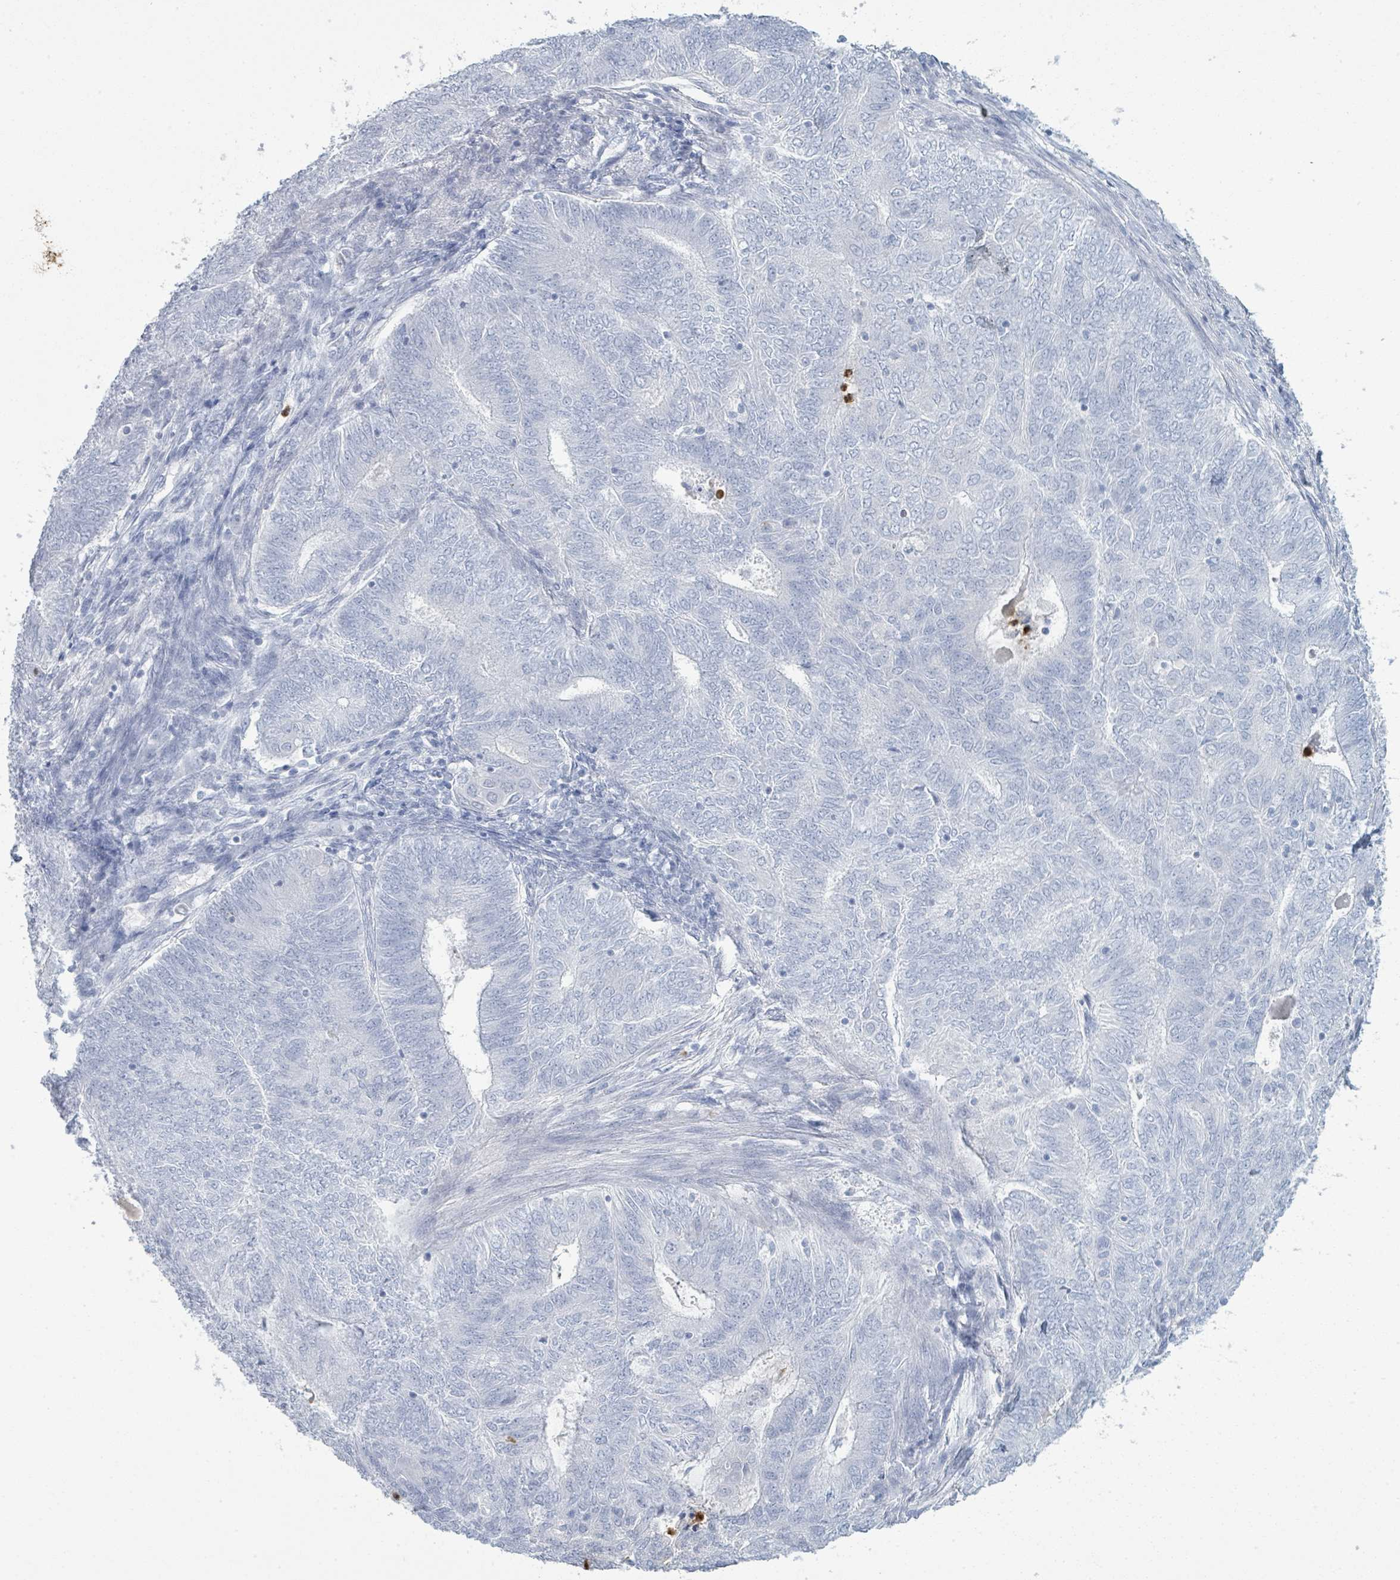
{"staining": {"intensity": "negative", "quantity": "none", "location": "none"}, "tissue": "endometrial cancer", "cell_type": "Tumor cells", "image_type": "cancer", "snomed": [{"axis": "morphology", "description": "Adenocarcinoma, NOS"}, {"axis": "topography", "description": "Endometrium"}], "caption": "High power microscopy histopathology image of an IHC histopathology image of endometrial cancer (adenocarcinoma), revealing no significant positivity in tumor cells. Nuclei are stained in blue.", "gene": "DEFA4", "patient": {"sex": "female", "age": 62}}